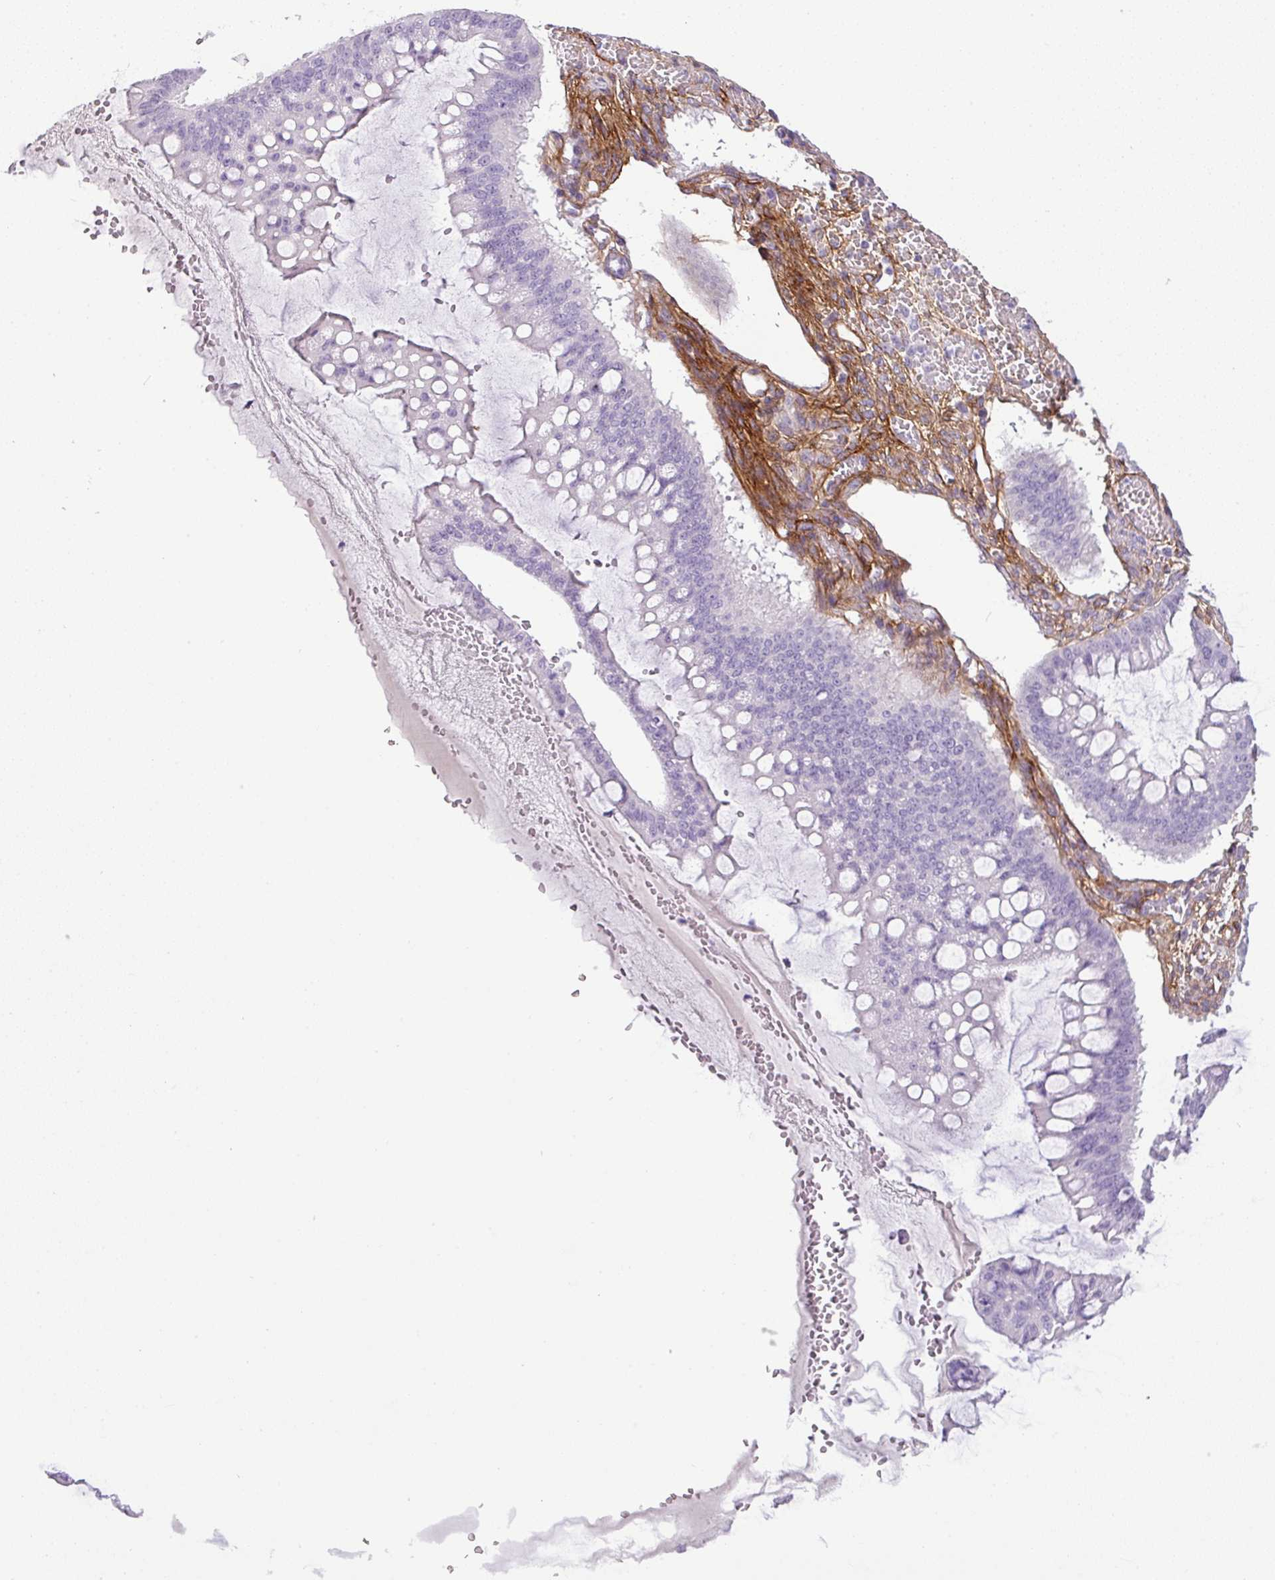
{"staining": {"intensity": "negative", "quantity": "none", "location": "none"}, "tissue": "ovarian cancer", "cell_type": "Tumor cells", "image_type": "cancer", "snomed": [{"axis": "morphology", "description": "Cystadenocarcinoma, mucinous, NOS"}, {"axis": "topography", "description": "Ovary"}], "caption": "DAB immunohistochemical staining of human mucinous cystadenocarcinoma (ovarian) demonstrates no significant positivity in tumor cells.", "gene": "PARD6G", "patient": {"sex": "female", "age": 73}}